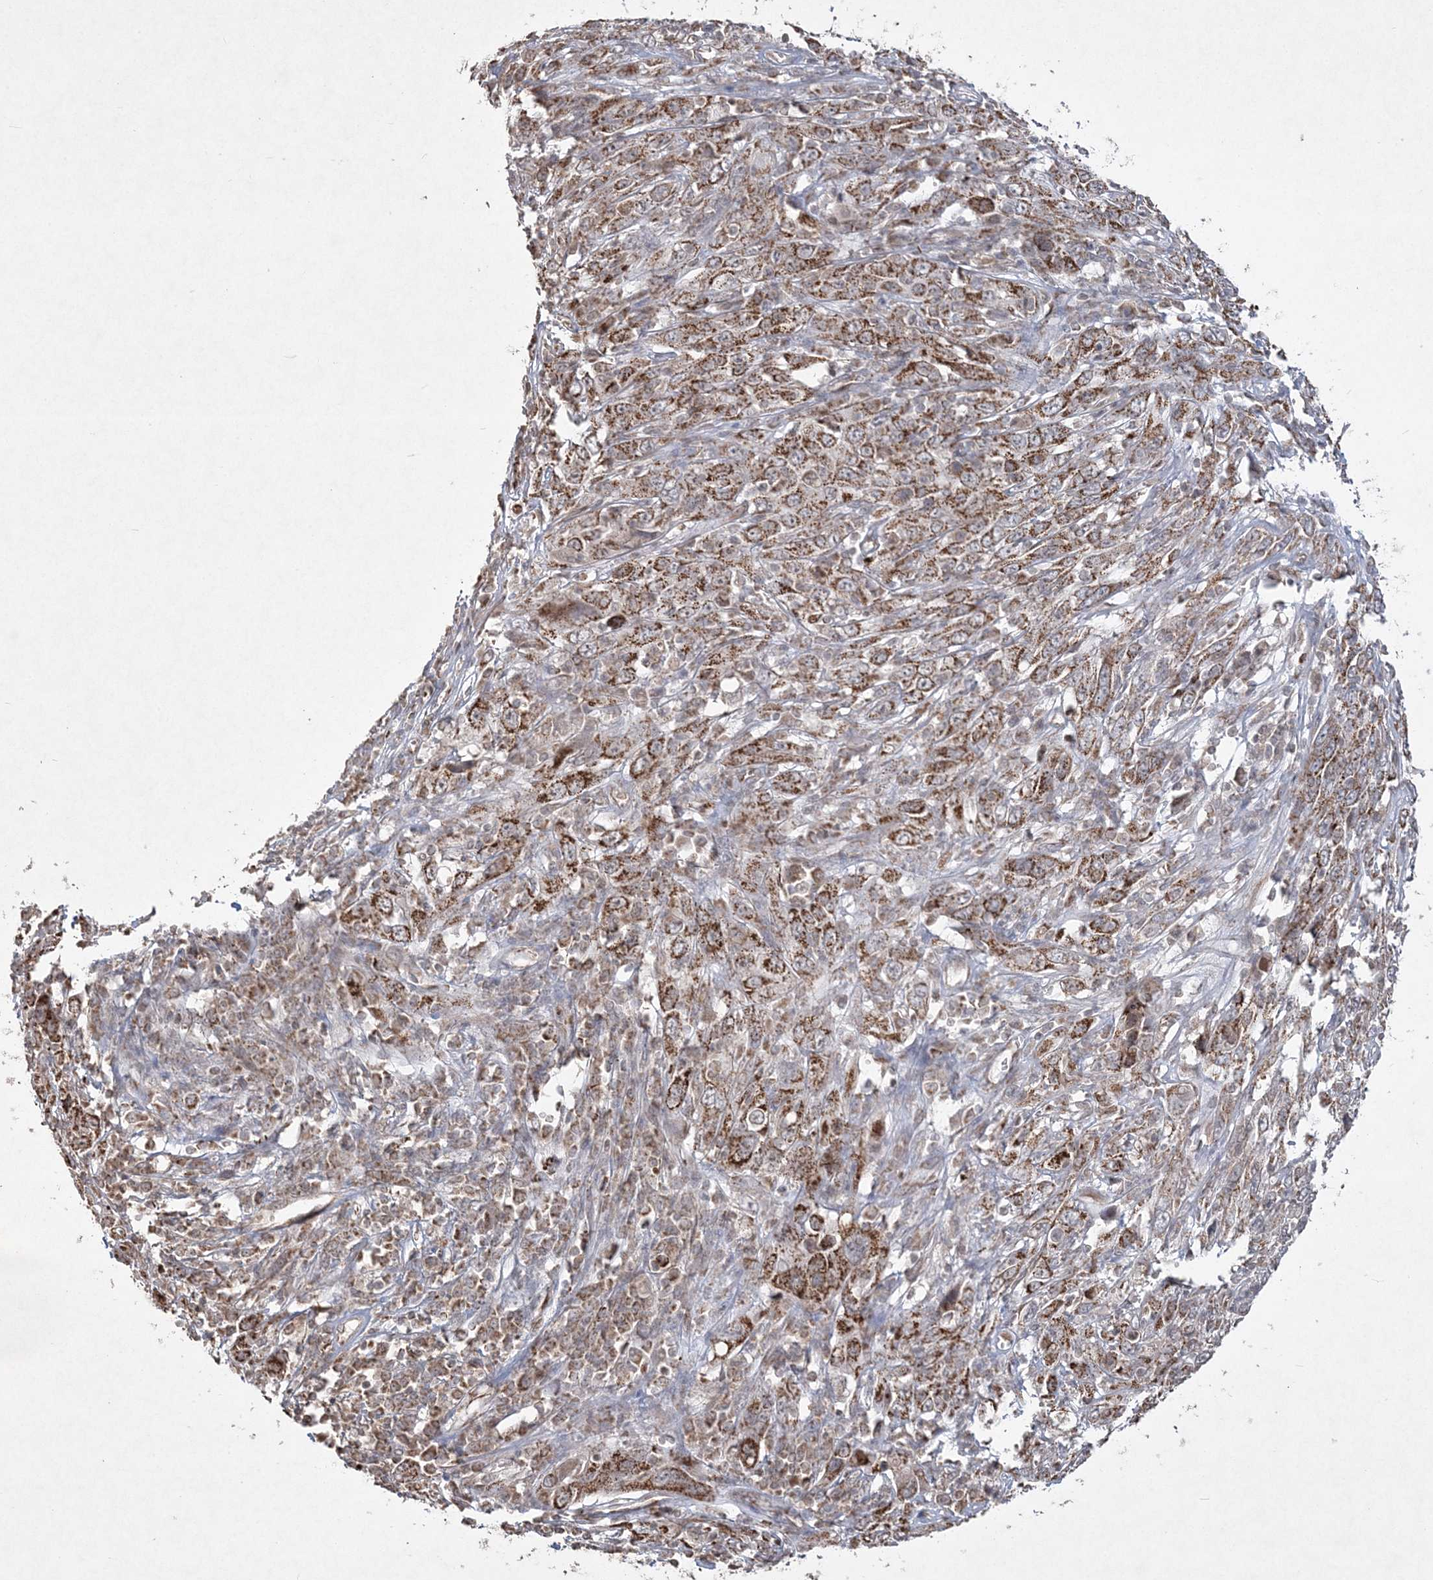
{"staining": {"intensity": "strong", "quantity": "25%-75%", "location": "cytoplasmic/membranous"}, "tissue": "cervical cancer", "cell_type": "Tumor cells", "image_type": "cancer", "snomed": [{"axis": "morphology", "description": "Squamous cell carcinoma, NOS"}, {"axis": "topography", "description": "Cervix"}], "caption": "A brown stain labels strong cytoplasmic/membranous expression of a protein in cervical cancer tumor cells. (Stains: DAB (3,3'-diaminobenzidine) in brown, nuclei in blue, Microscopy: brightfield microscopy at high magnification).", "gene": "LRPPRC", "patient": {"sex": "female", "age": 46}}